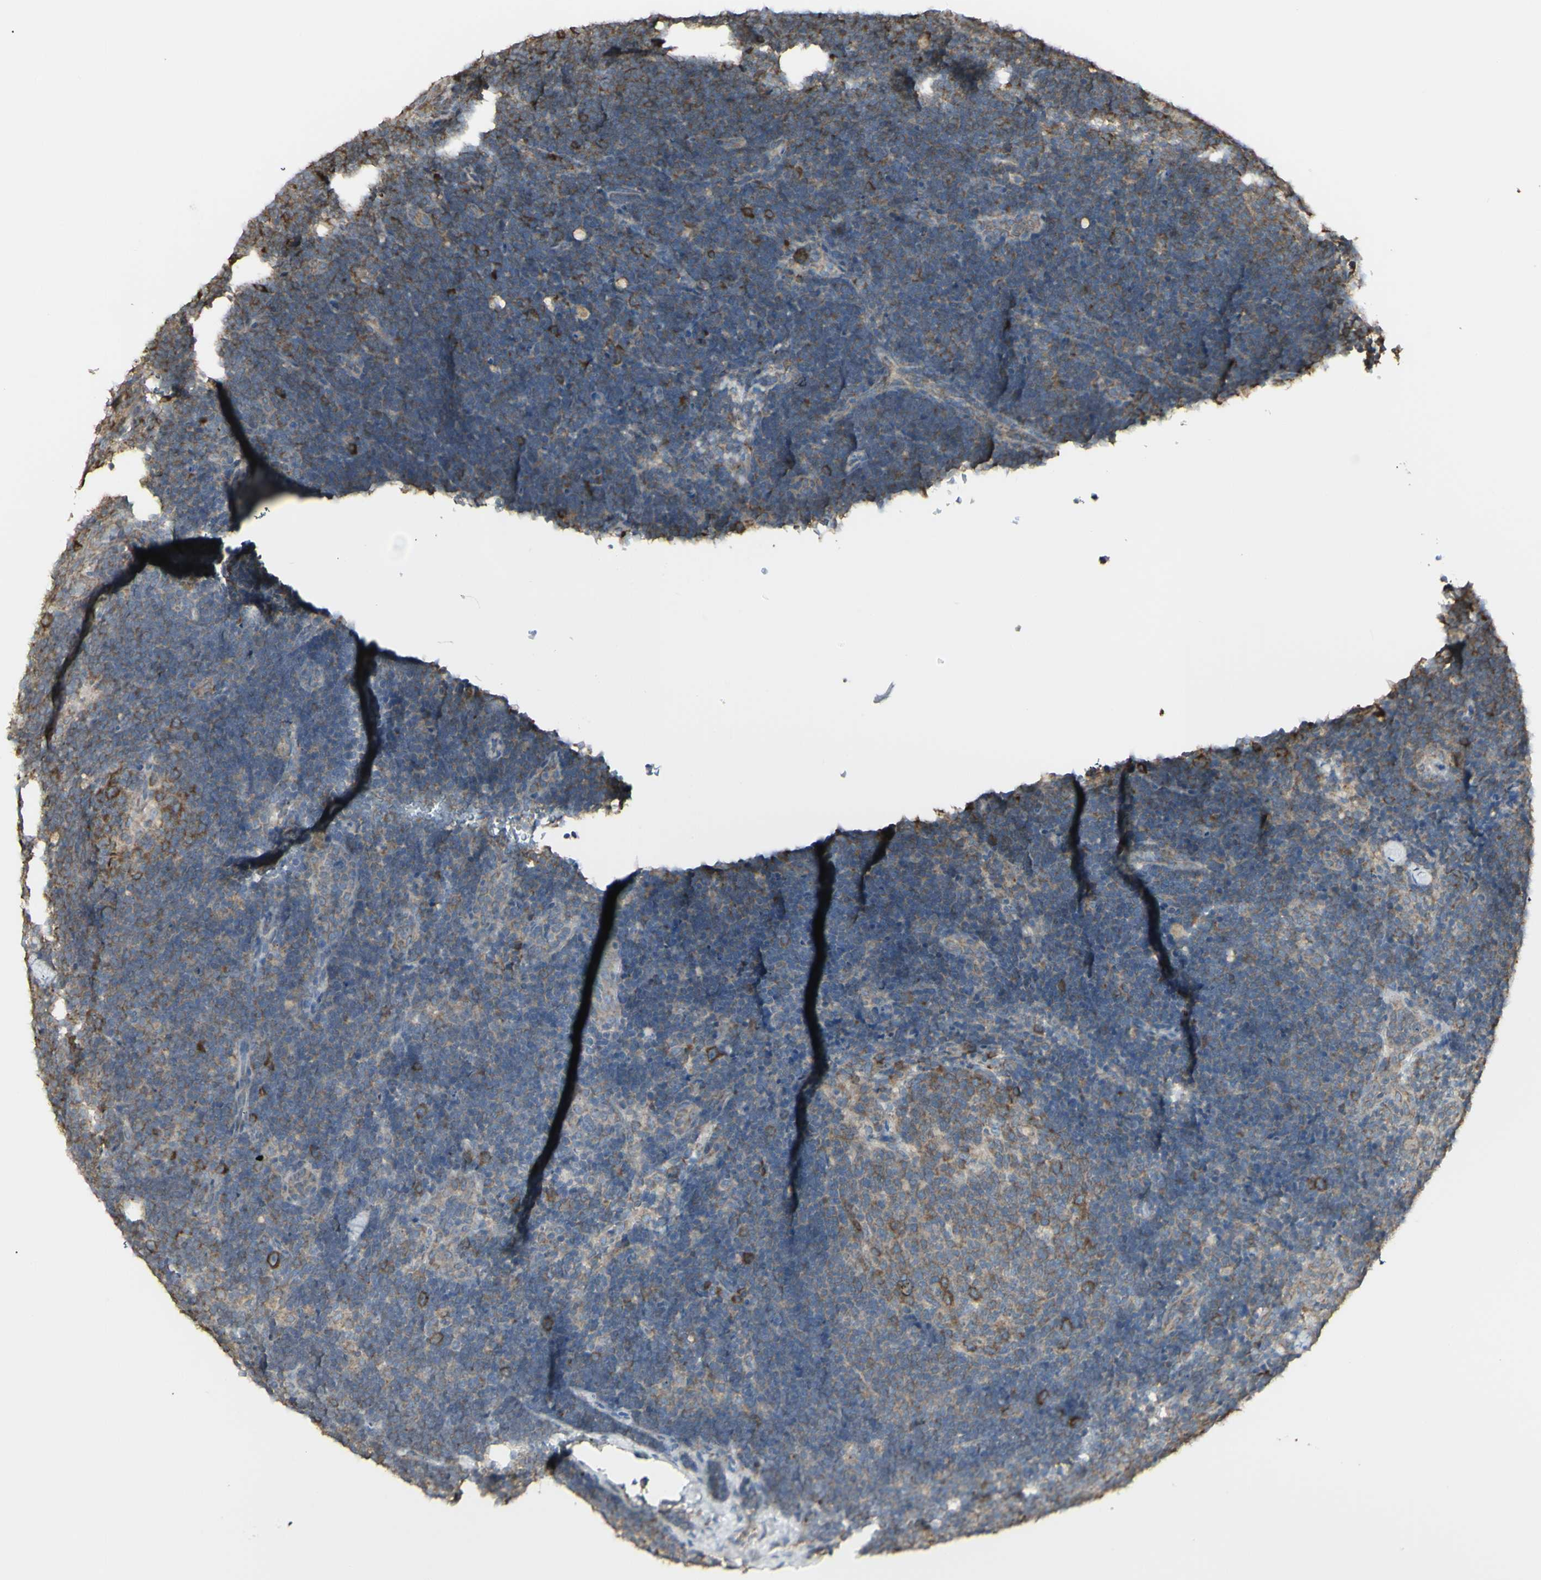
{"staining": {"intensity": "moderate", "quantity": "<25%", "location": "cytoplasmic/membranous"}, "tissue": "lymph node", "cell_type": "Germinal center cells", "image_type": "normal", "snomed": [{"axis": "morphology", "description": "Normal tissue, NOS"}, {"axis": "topography", "description": "Lymph node"}], "caption": "The photomicrograph reveals staining of normal lymph node, revealing moderate cytoplasmic/membranous protein staining (brown color) within germinal center cells. The staining was performed using DAB to visualize the protein expression in brown, while the nuclei were stained in blue with hematoxylin (Magnification: 20x).", "gene": "EEF1B2", "patient": {"sex": "female", "age": 14}}